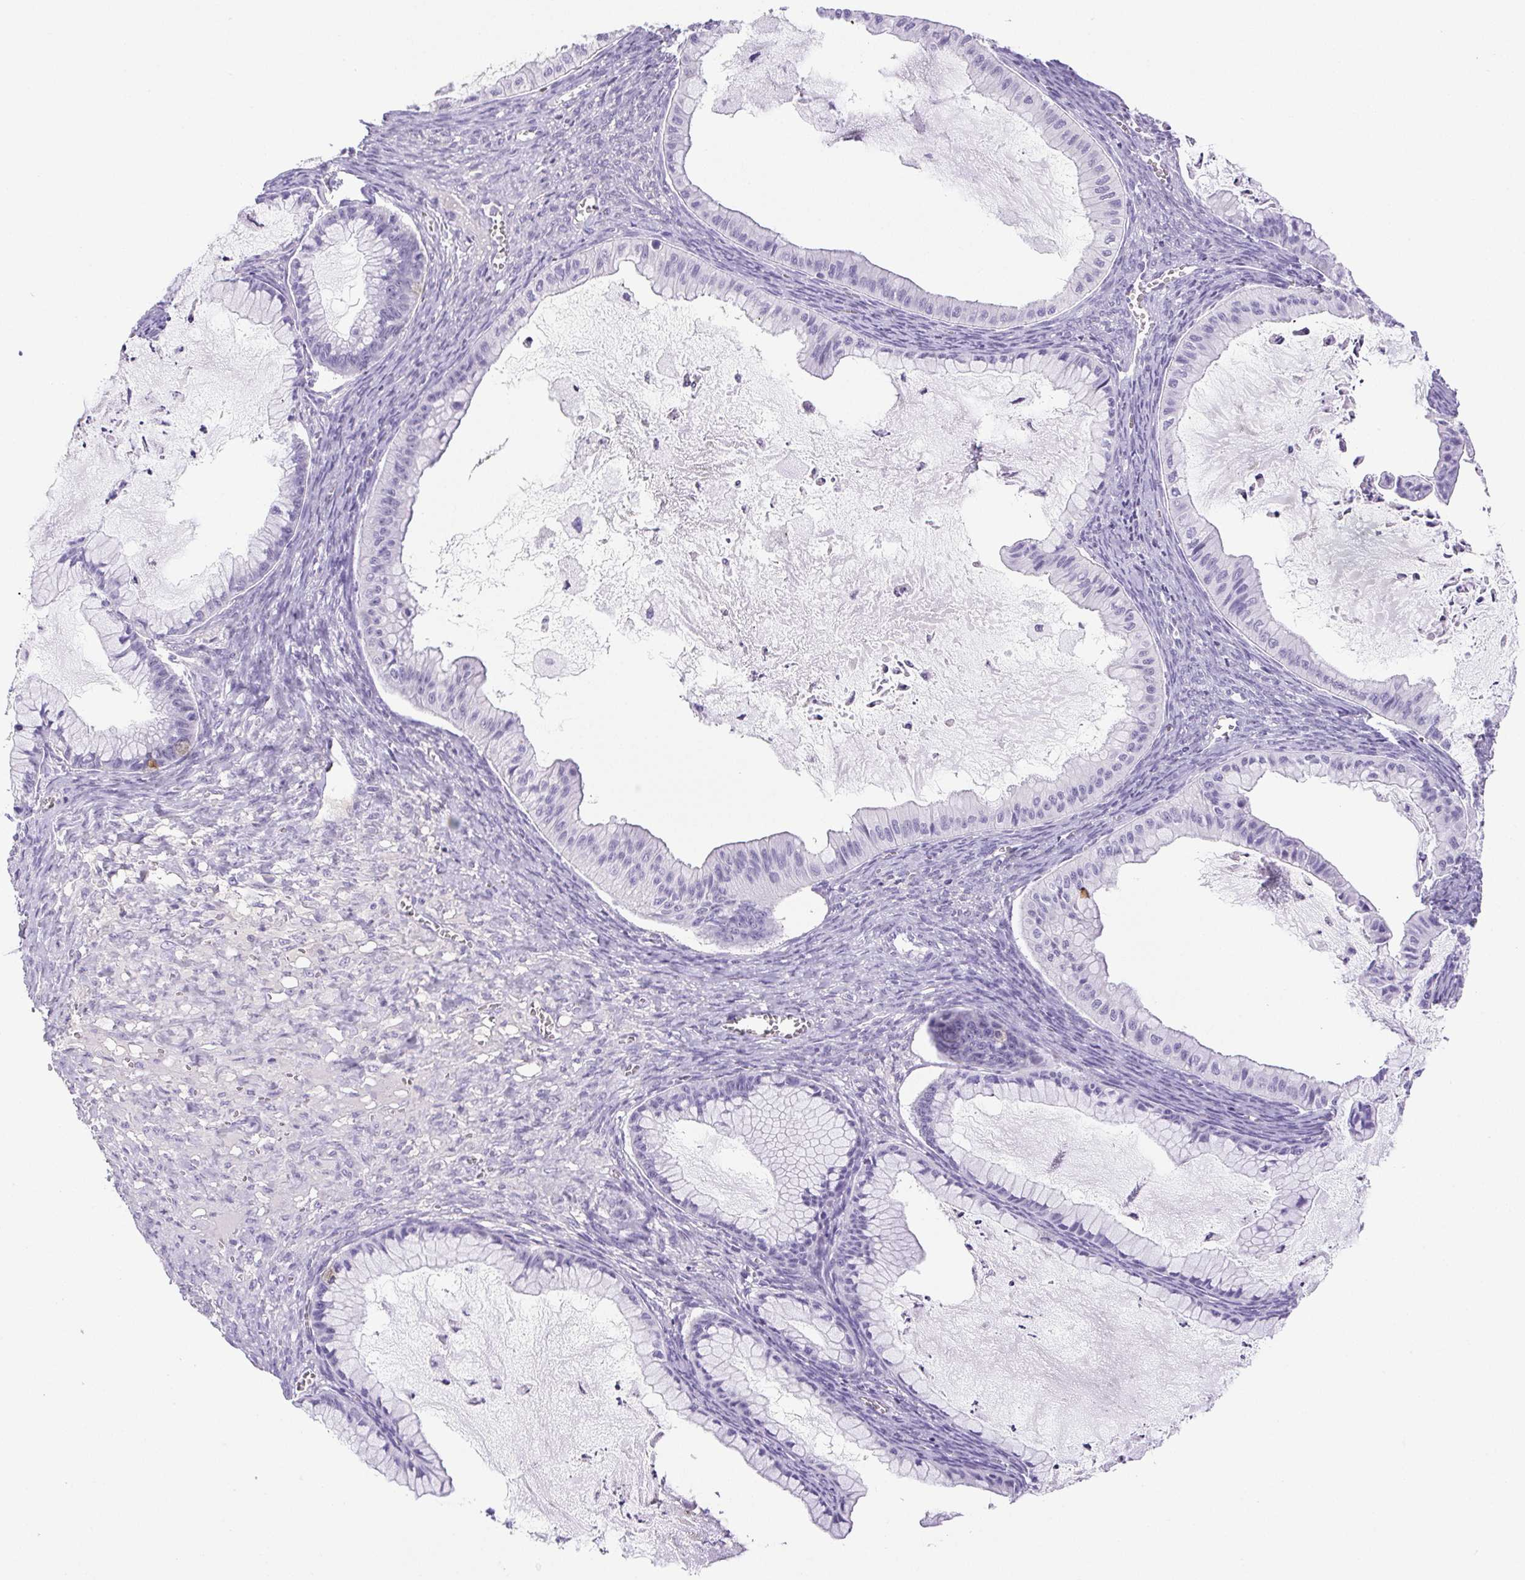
{"staining": {"intensity": "negative", "quantity": "none", "location": "none"}, "tissue": "ovarian cancer", "cell_type": "Tumor cells", "image_type": "cancer", "snomed": [{"axis": "morphology", "description": "Cystadenocarcinoma, mucinous, NOS"}, {"axis": "topography", "description": "Ovary"}], "caption": "This is an immunohistochemistry histopathology image of human ovarian mucinous cystadenocarcinoma. There is no expression in tumor cells.", "gene": "PAPPA2", "patient": {"sex": "female", "age": 72}}